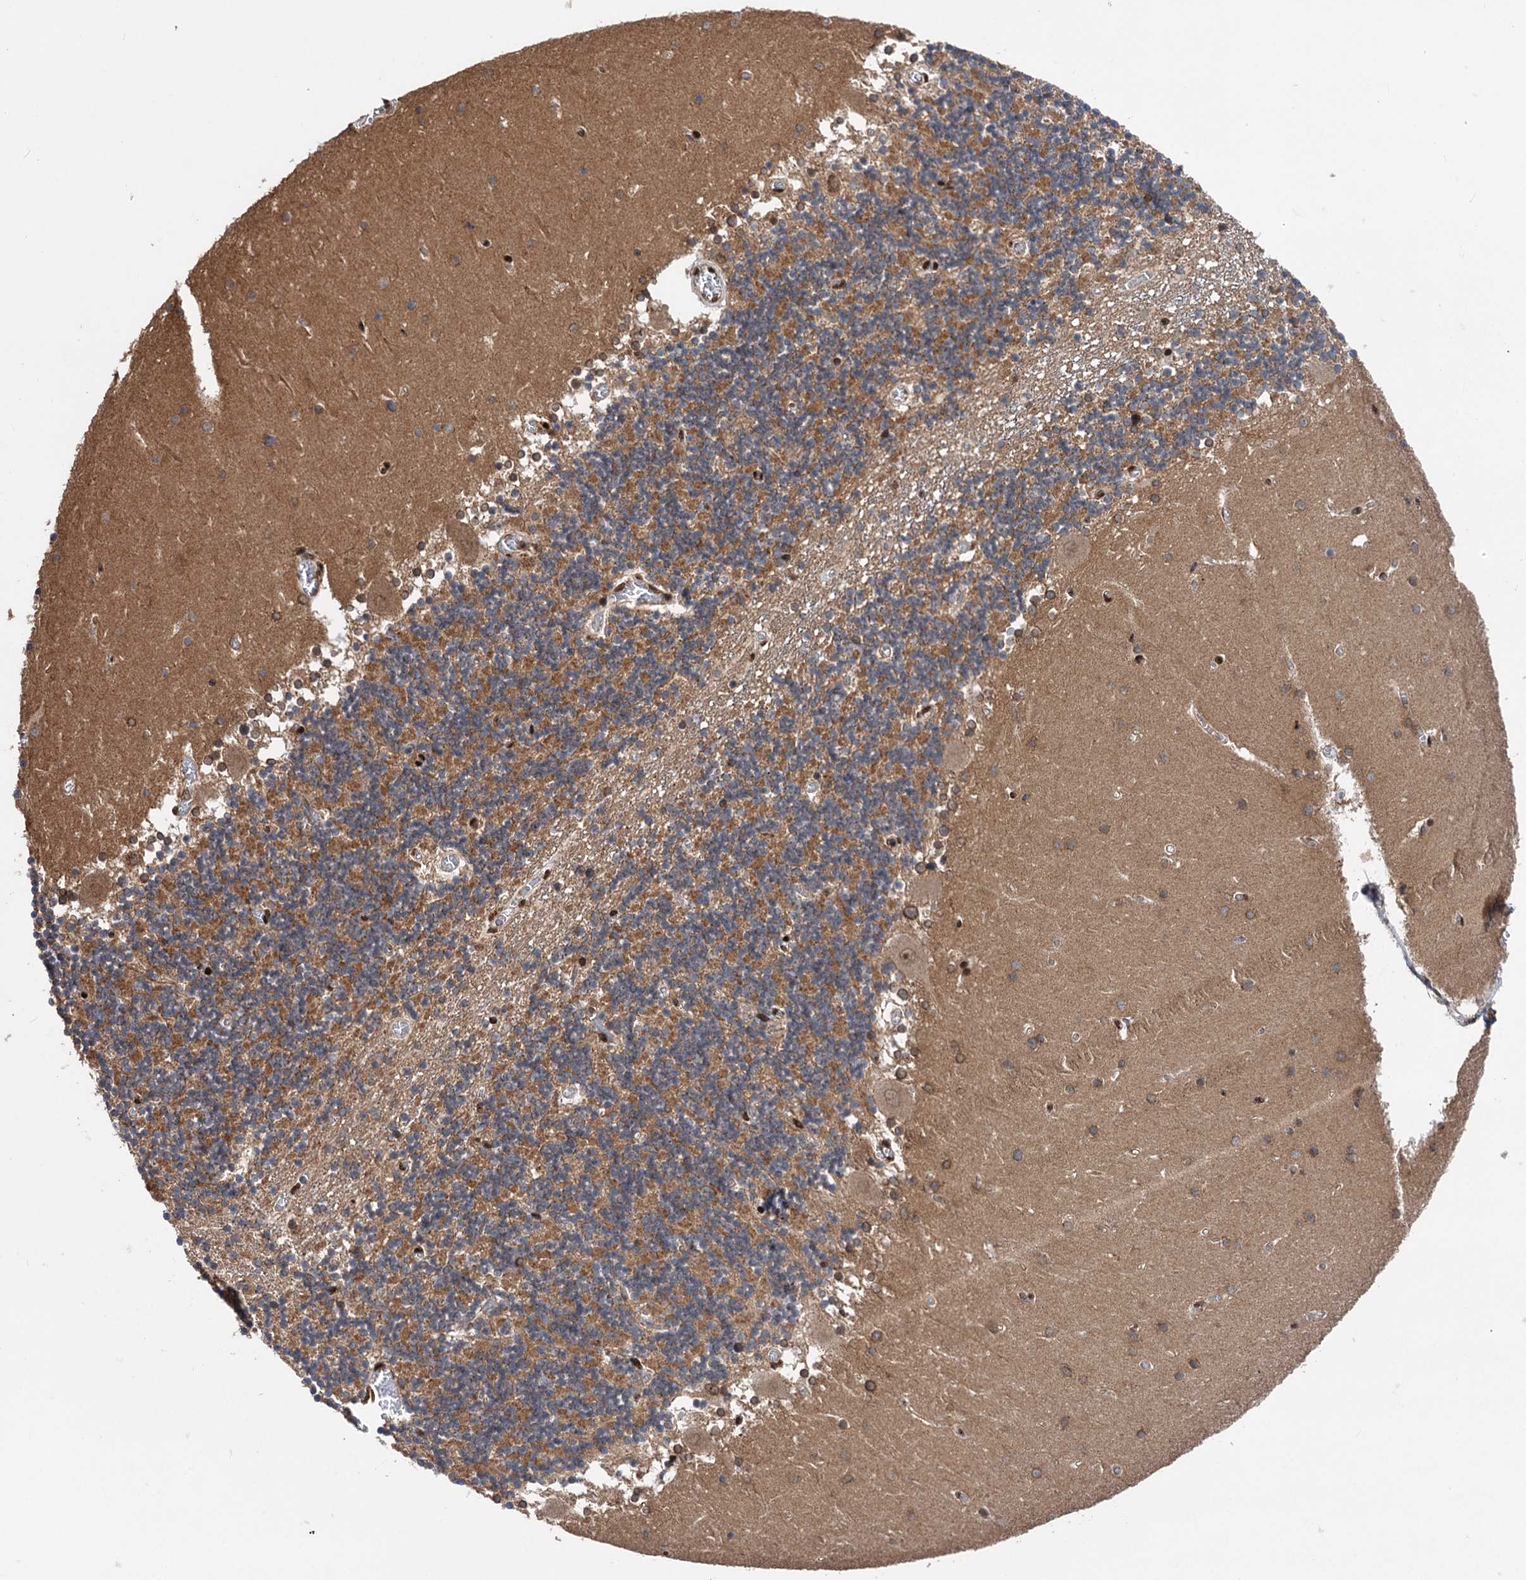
{"staining": {"intensity": "moderate", "quantity": "25%-75%", "location": "cytoplasmic/membranous"}, "tissue": "cerebellum", "cell_type": "Cells in granular layer", "image_type": "normal", "snomed": [{"axis": "morphology", "description": "Normal tissue, NOS"}, {"axis": "topography", "description": "Cerebellum"}], "caption": "This image reveals immunohistochemistry staining of normal cerebellum, with medium moderate cytoplasmic/membranous expression in approximately 25%-75% of cells in granular layer.", "gene": "MESD", "patient": {"sex": "female", "age": 28}}